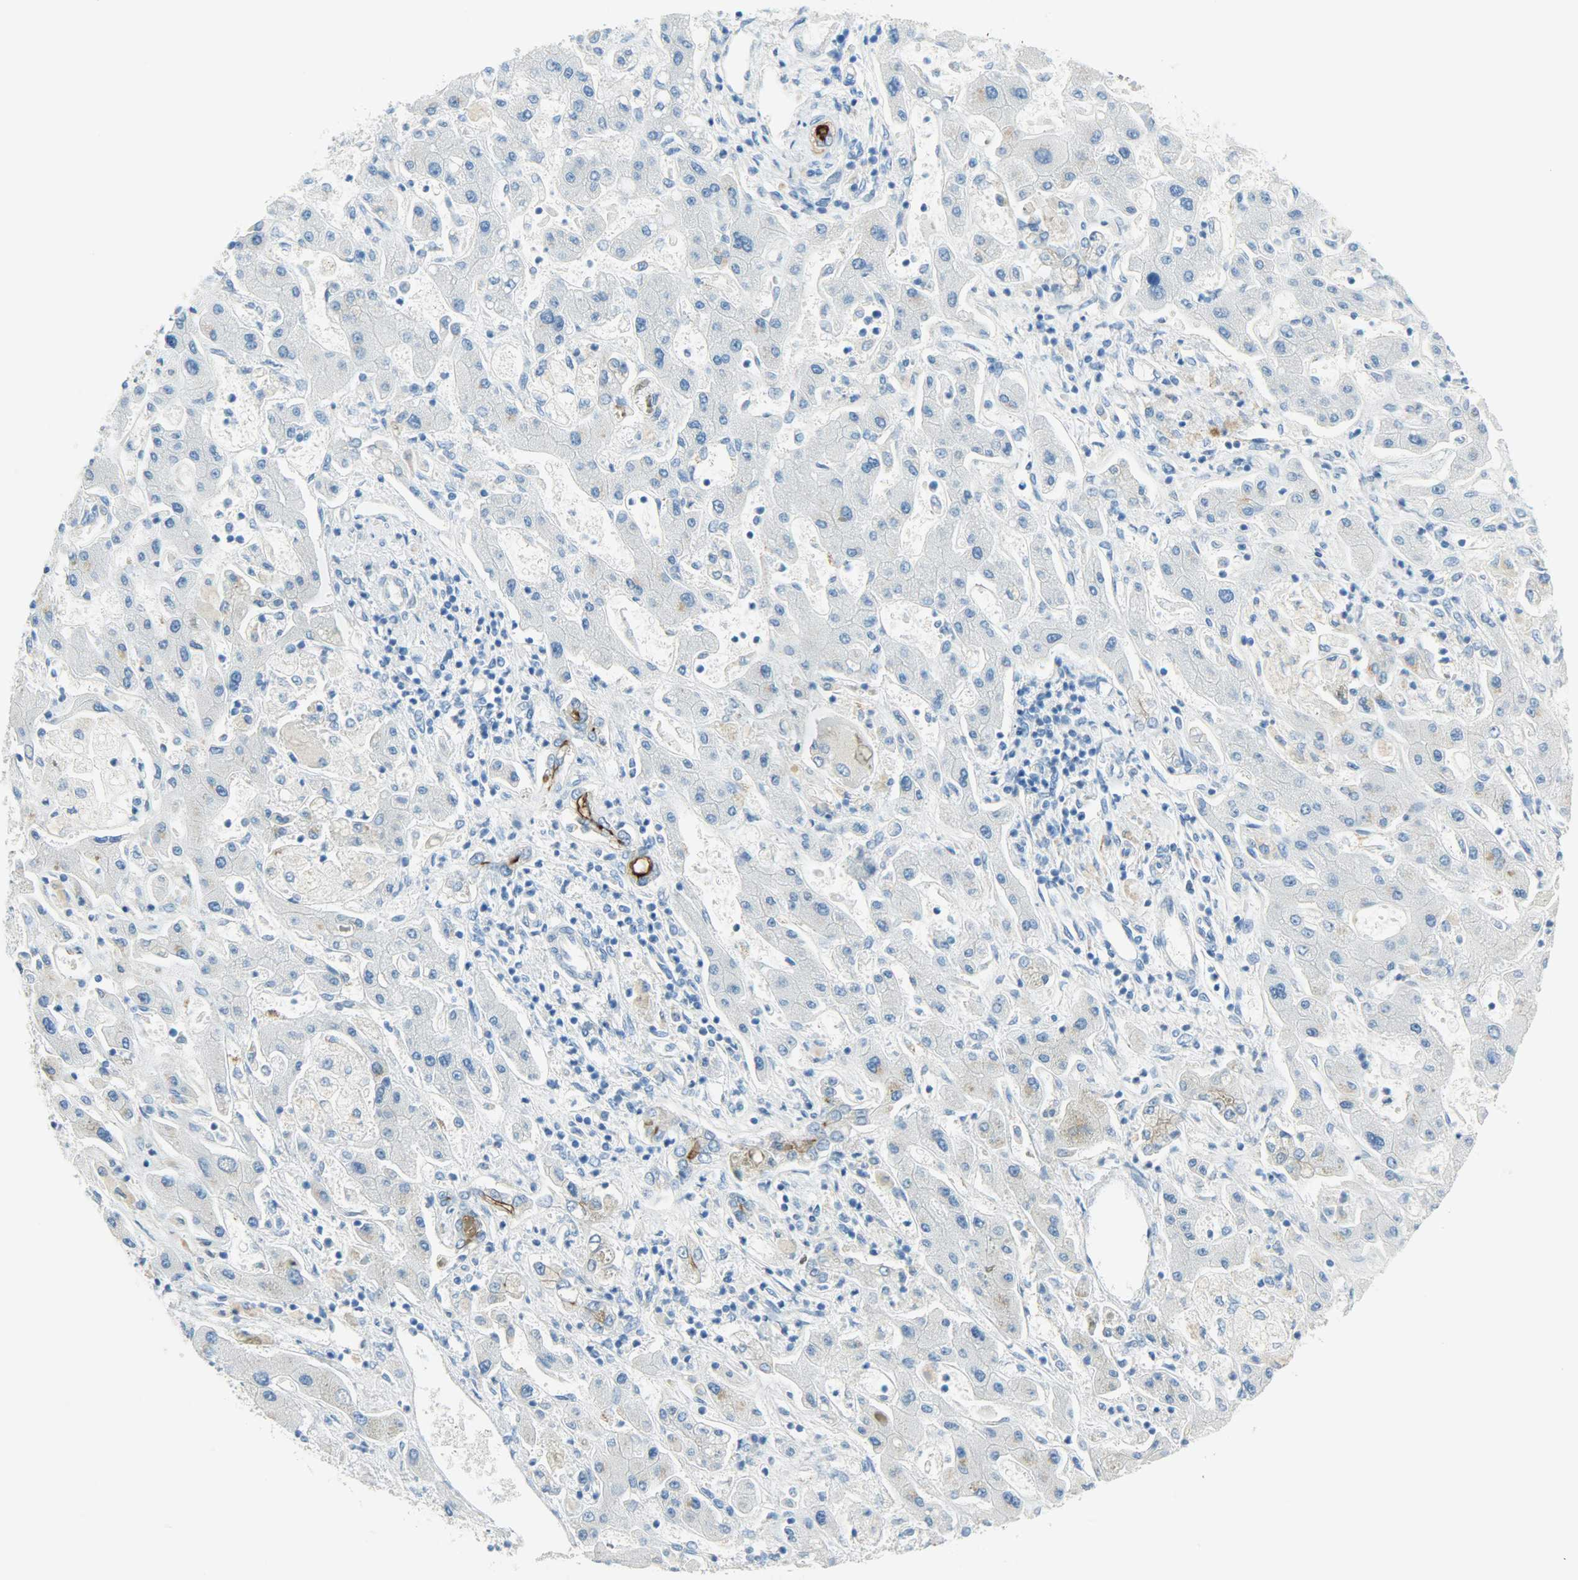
{"staining": {"intensity": "weak", "quantity": "<25%", "location": "cytoplasmic/membranous"}, "tissue": "liver cancer", "cell_type": "Tumor cells", "image_type": "cancer", "snomed": [{"axis": "morphology", "description": "Cholangiocarcinoma"}, {"axis": "topography", "description": "Liver"}], "caption": "A photomicrograph of liver cancer stained for a protein demonstrates no brown staining in tumor cells. Nuclei are stained in blue.", "gene": "PROM1", "patient": {"sex": "male", "age": 50}}